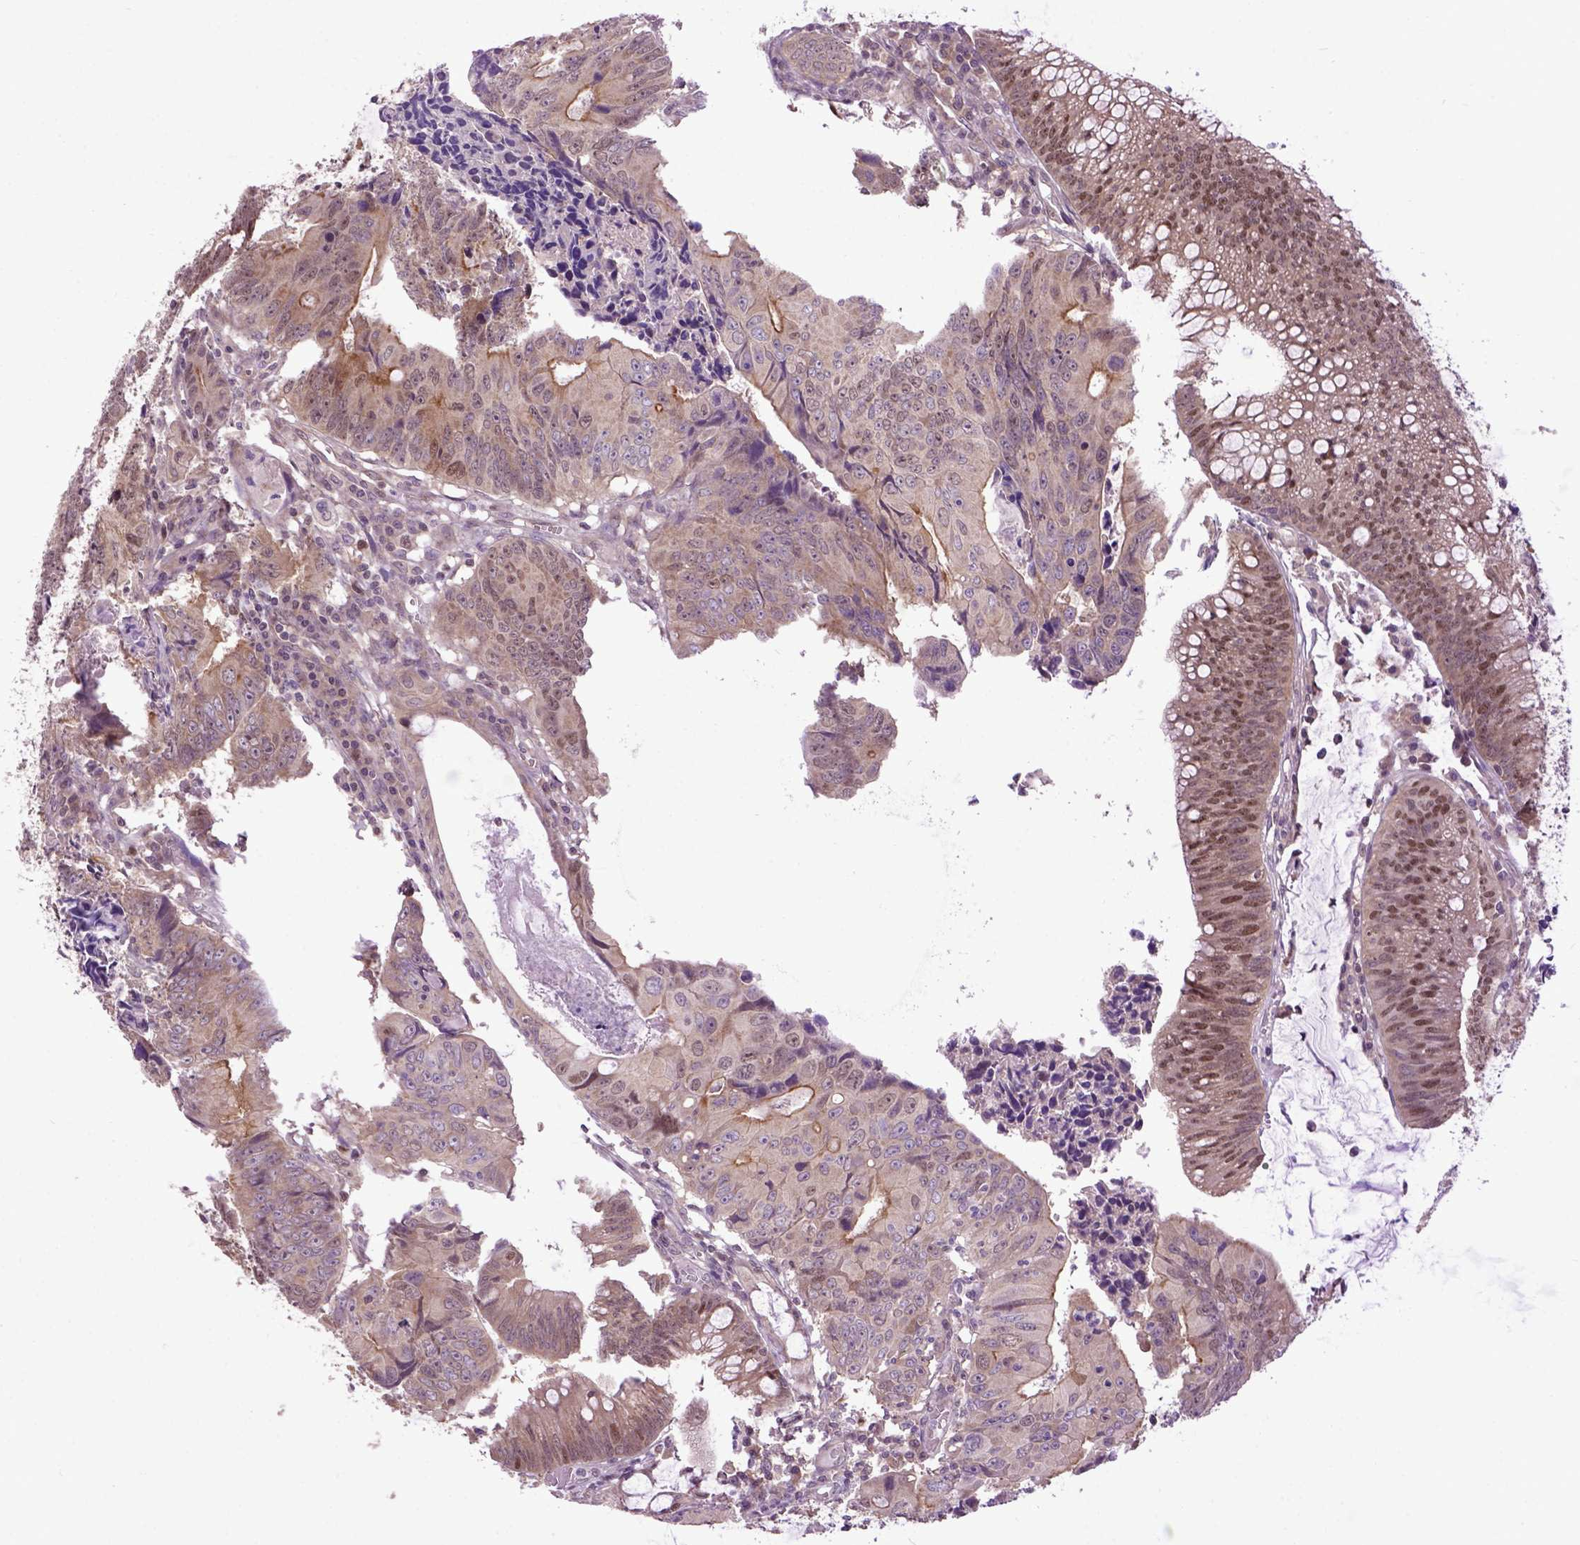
{"staining": {"intensity": "moderate", "quantity": ">75%", "location": "cytoplasmic/membranous,nuclear"}, "tissue": "colorectal cancer", "cell_type": "Tumor cells", "image_type": "cancer", "snomed": [{"axis": "morphology", "description": "Adenocarcinoma, NOS"}, {"axis": "topography", "description": "Colon"}], "caption": "High-power microscopy captured an immunohistochemistry photomicrograph of colorectal adenocarcinoma, revealing moderate cytoplasmic/membranous and nuclear staining in about >75% of tumor cells.", "gene": "WDR48", "patient": {"sex": "female", "age": 87}}